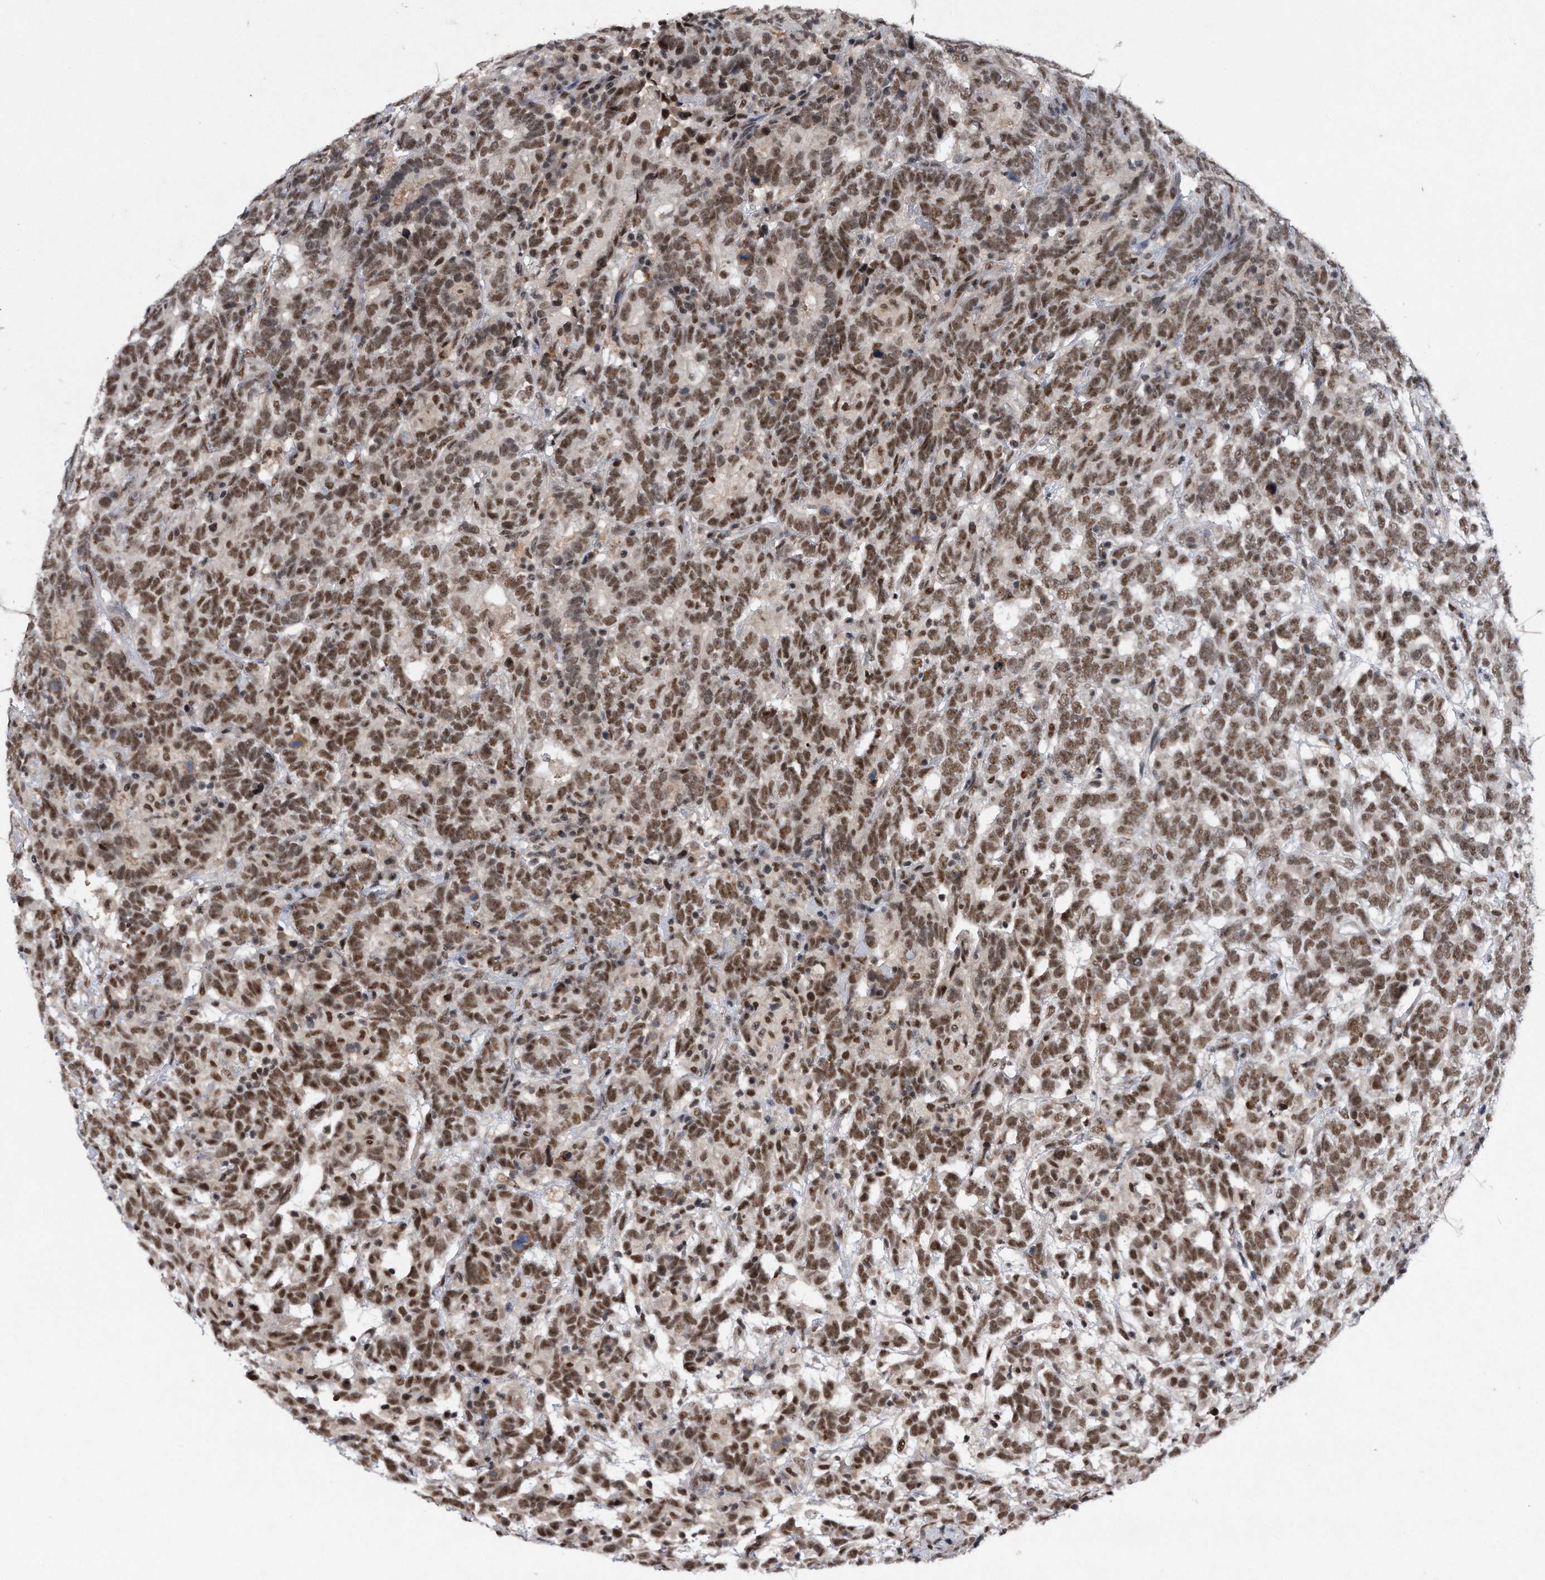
{"staining": {"intensity": "moderate", "quantity": ">75%", "location": "nuclear"}, "tissue": "testis cancer", "cell_type": "Tumor cells", "image_type": "cancer", "snomed": [{"axis": "morphology", "description": "Carcinoma, Embryonal, NOS"}, {"axis": "topography", "description": "Testis"}], "caption": "Protein staining of embryonal carcinoma (testis) tissue demonstrates moderate nuclear staining in about >75% of tumor cells. The protein of interest is shown in brown color, while the nuclei are stained blue.", "gene": "VIRMA", "patient": {"sex": "male", "age": 26}}